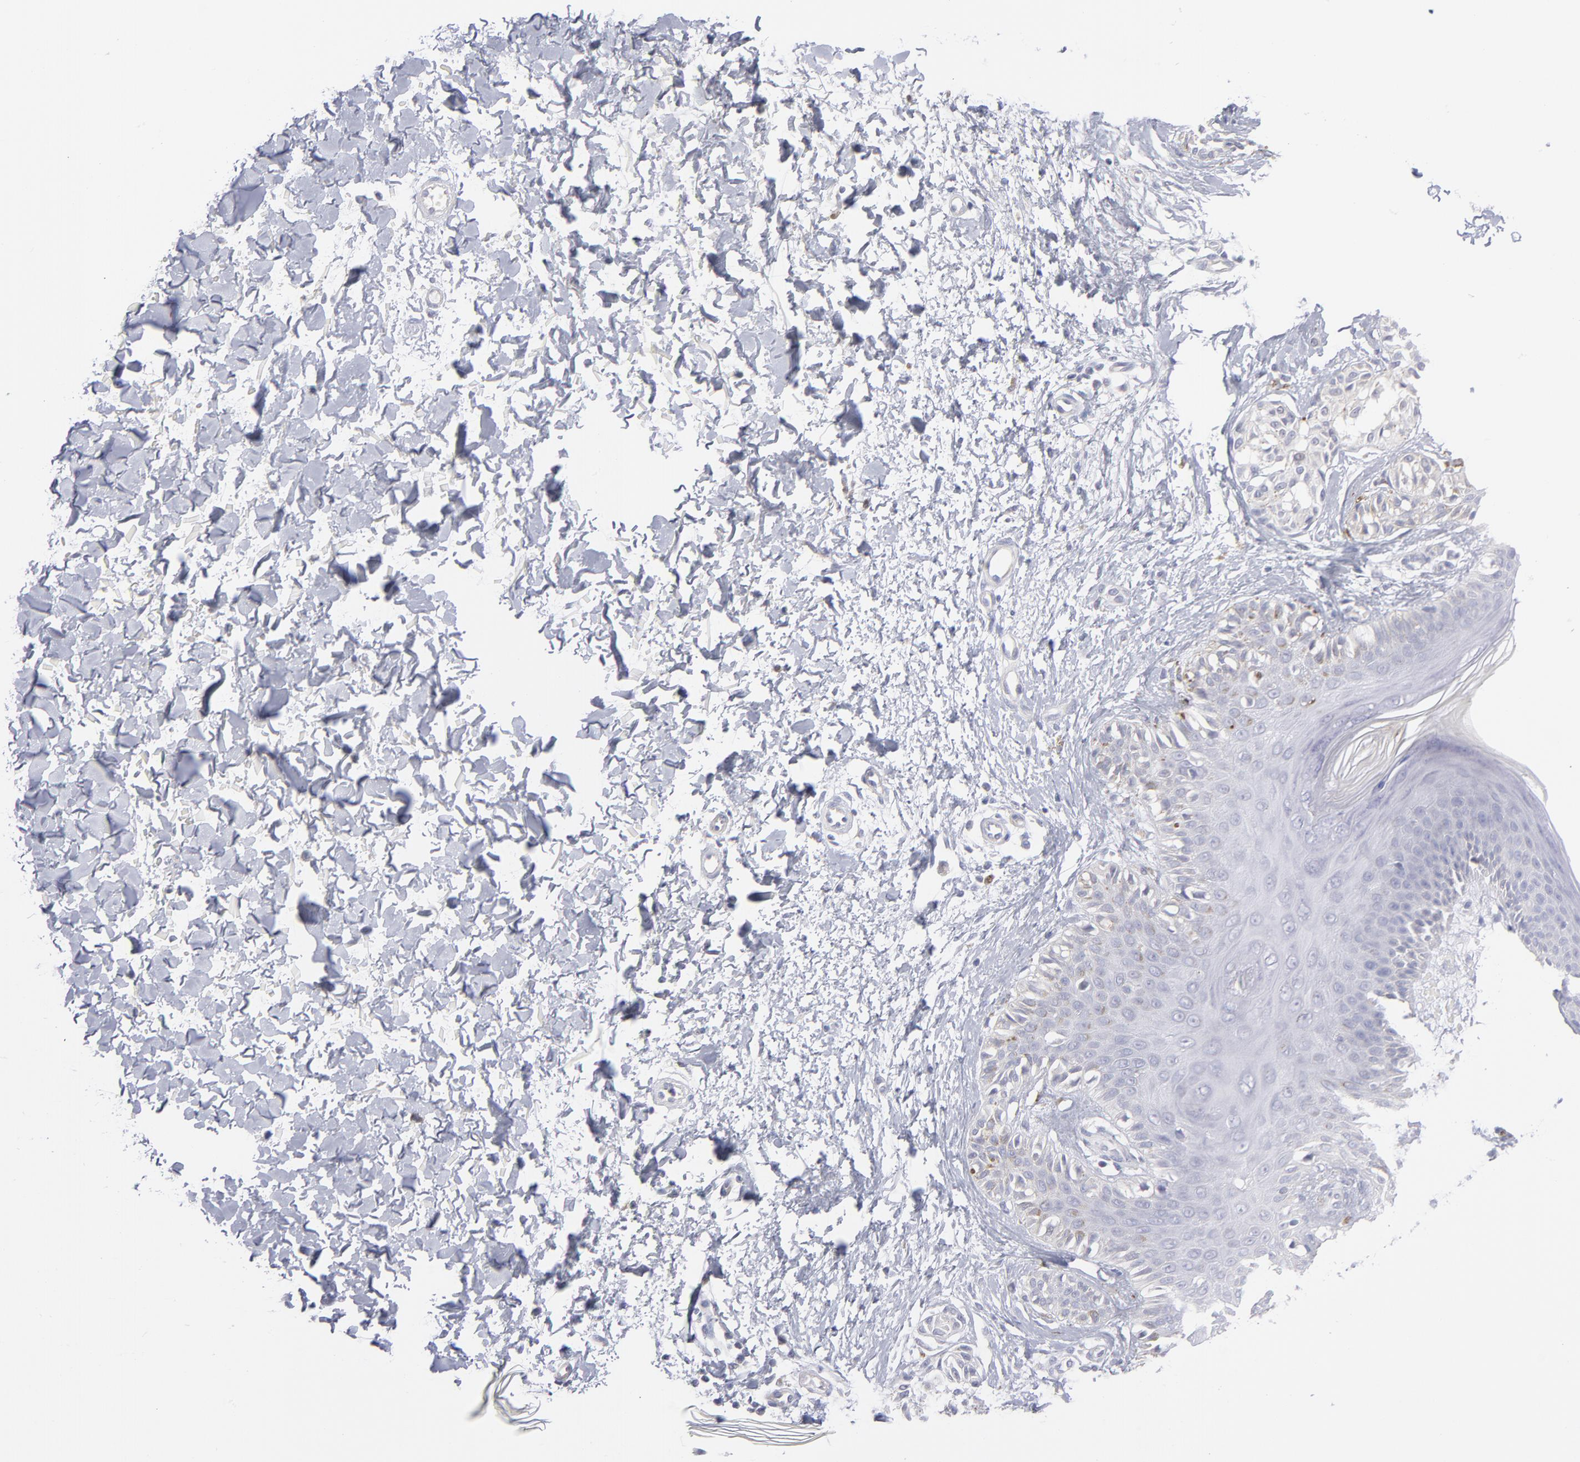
{"staining": {"intensity": "negative", "quantity": "none", "location": "none"}, "tissue": "melanoma", "cell_type": "Tumor cells", "image_type": "cancer", "snomed": [{"axis": "morphology", "description": "Normal tissue, NOS"}, {"axis": "morphology", "description": "Malignant melanoma, NOS"}, {"axis": "topography", "description": "Skin"}], "caption": "A photomicrograph of human malignant melanoma is negative for staining in tumor cells.", "gene": "MTHFD2", "patient": {"sex": "male", "age": 83}}